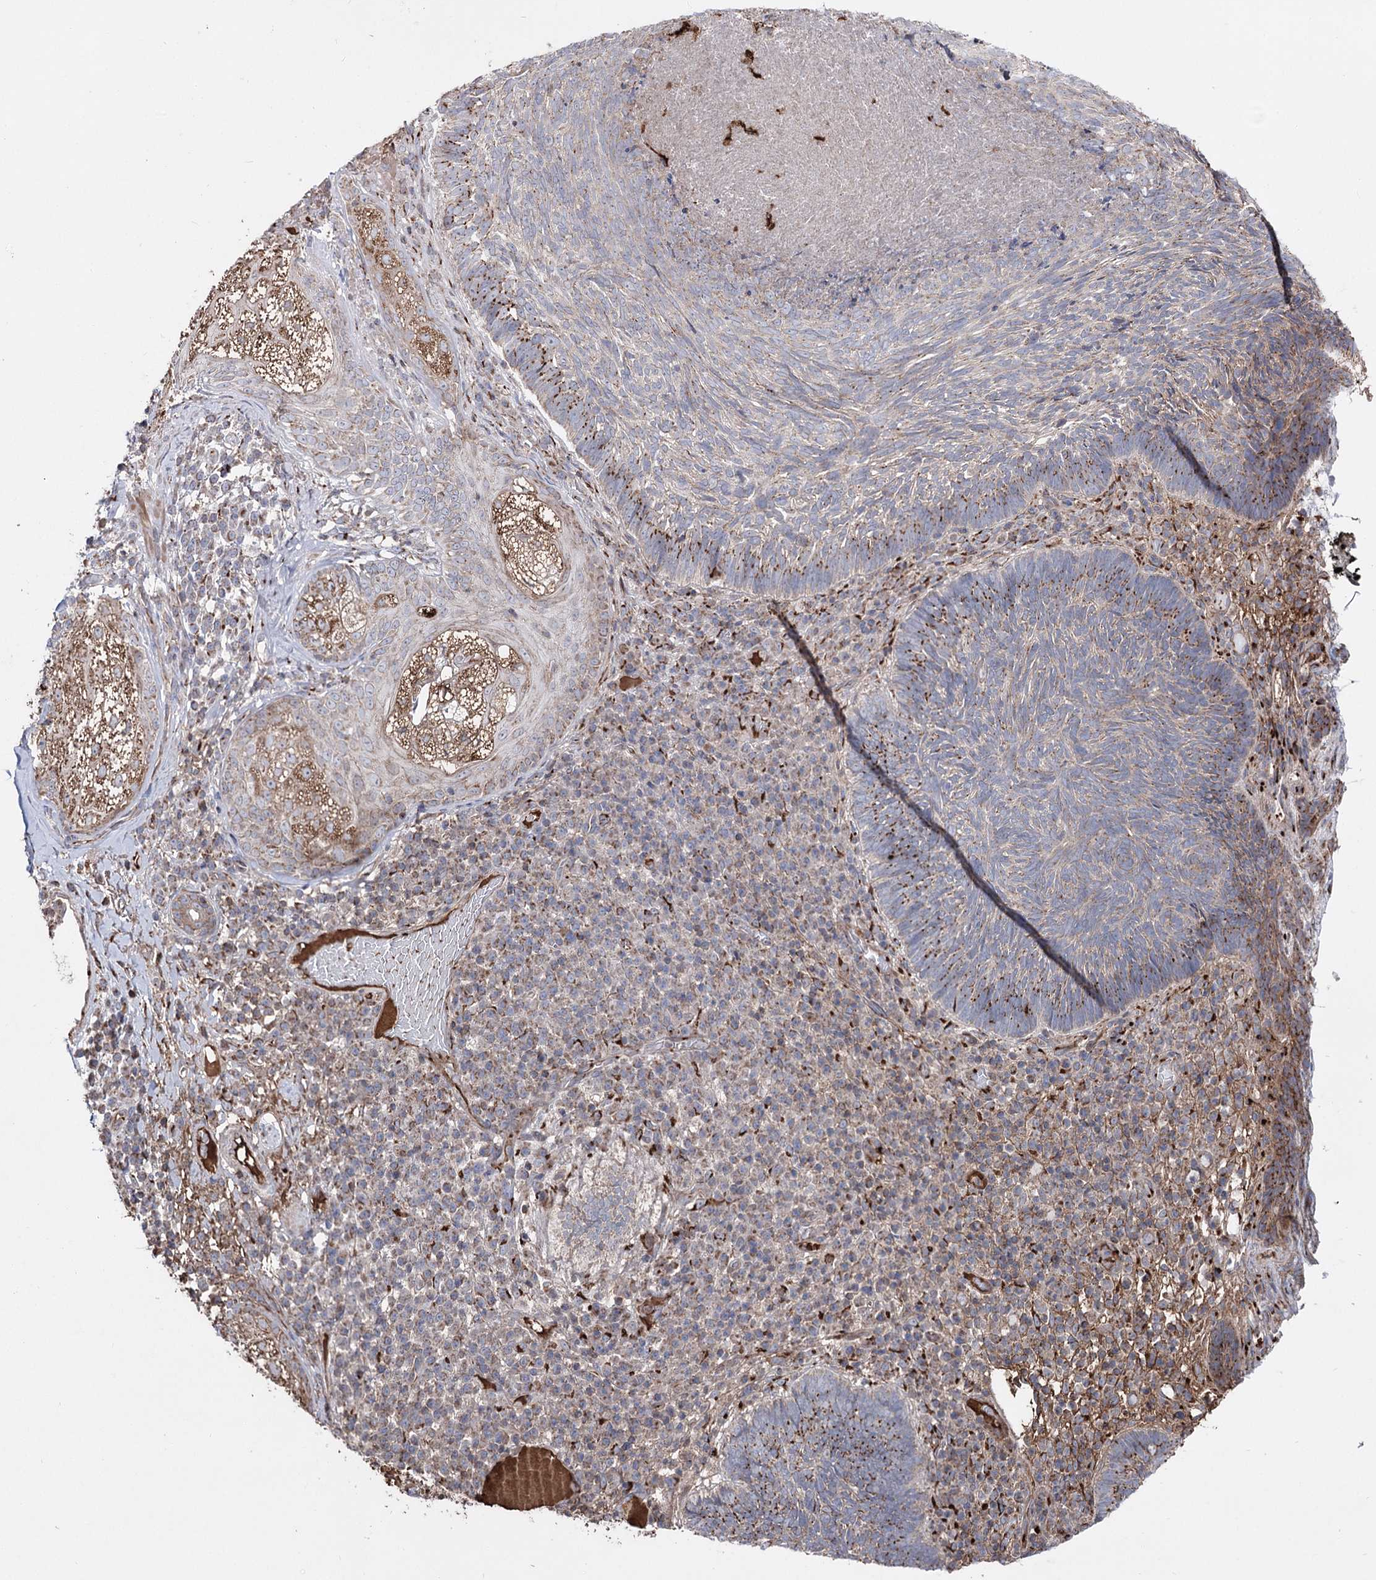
{"staining": {"intensity": "strong", "quantity": "<25%", "location": "cytoplasmic/membranous"}, "tissue": "skin cancer", "cell_type": "Tumor cells", "image_type": "cancer", "snomed": [{"axis": "morphology", "description": "Basal cell carcinoma"}, {"axis": "topography", "description": "Skin"}], "caption": "Immunohistochemical staining of skin basal cell carcinoma shows medium levels of strong cytoplasmic/membranous staining in about <25% of tumor cells.", "gene": "ARHGAP20", "patient": {"sex": "male", "age": 88}}